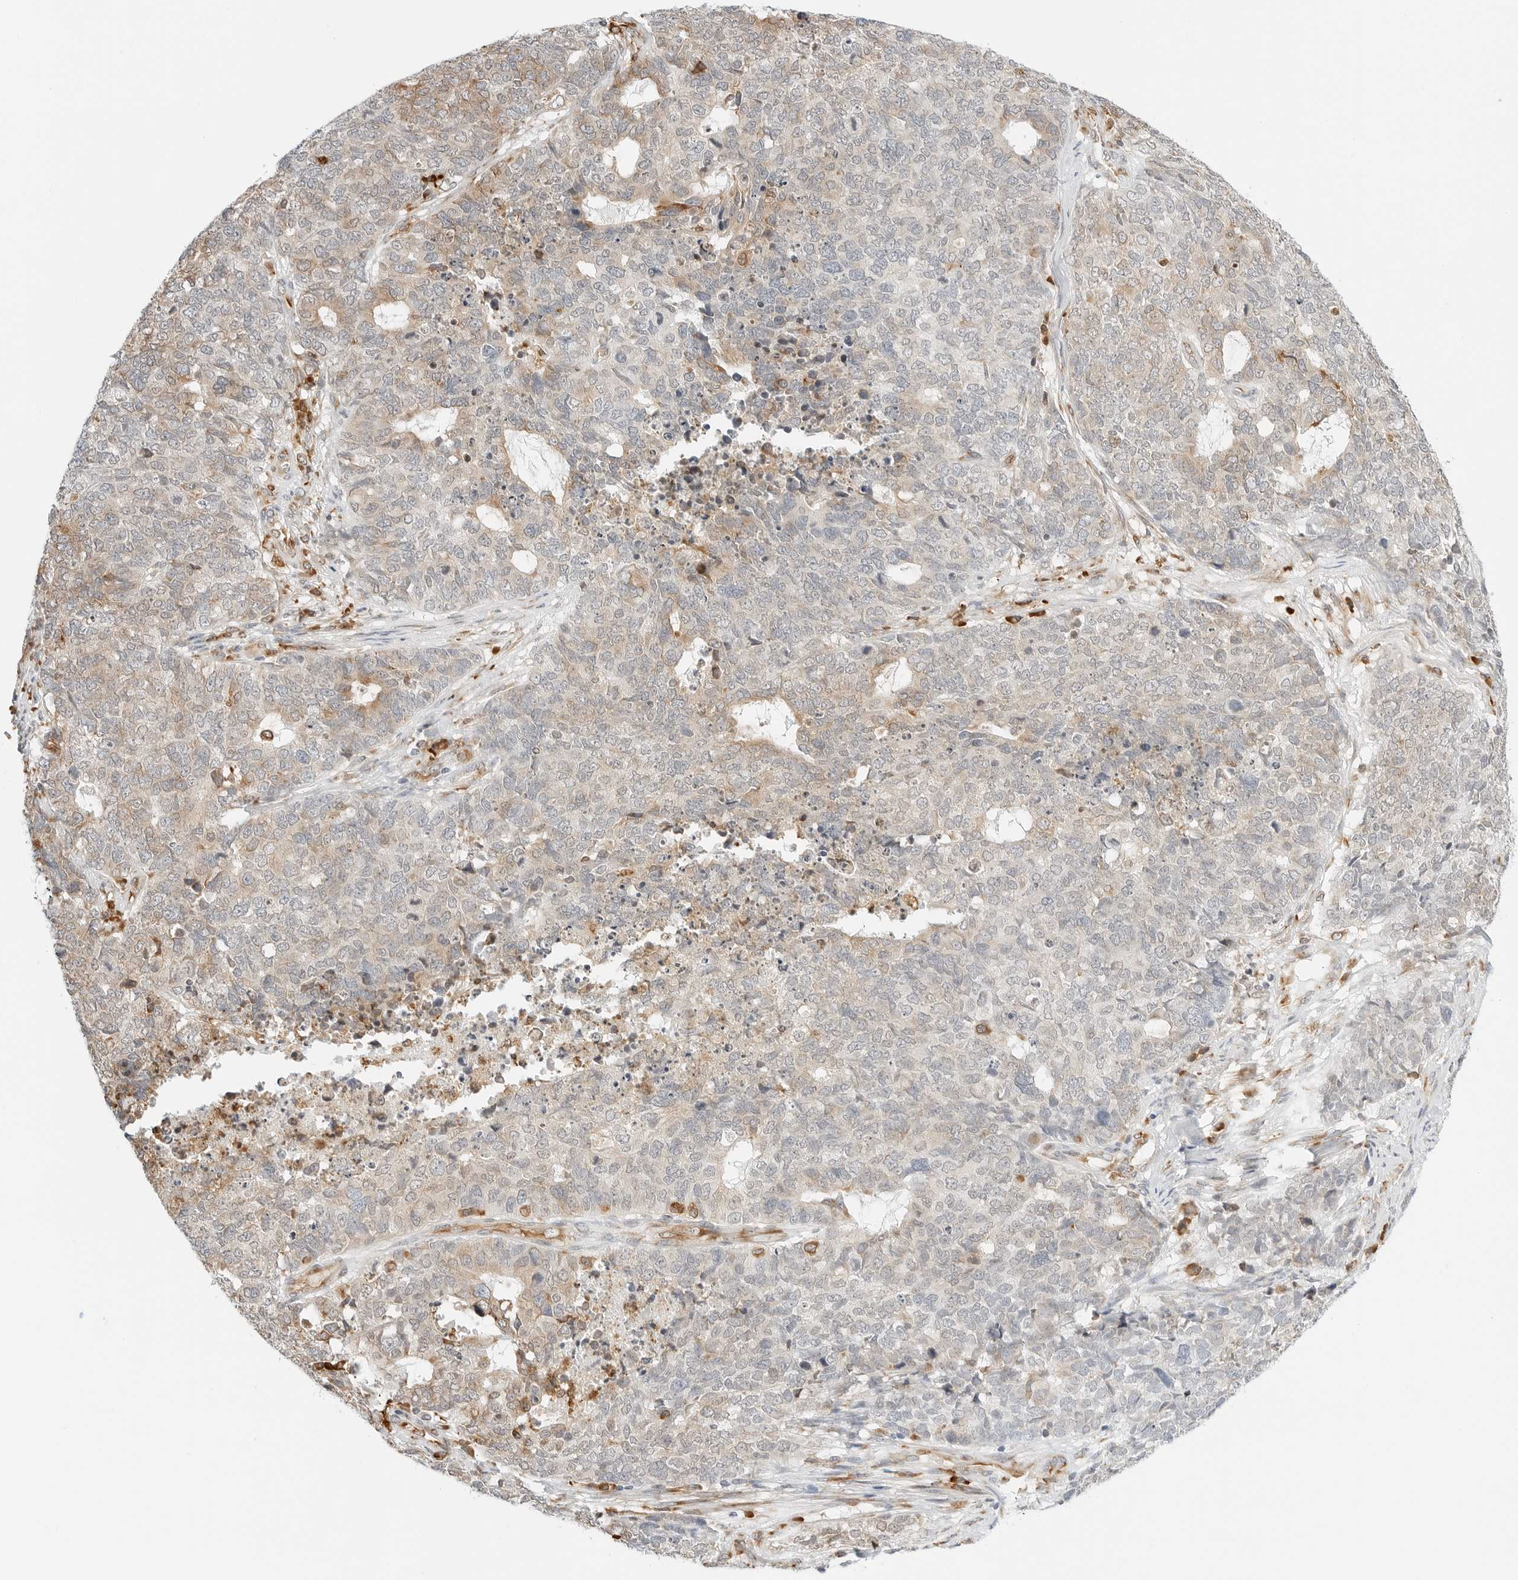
{"staining": {"intensity": "weak", "quantity": "<25%", "location": "cytoplasmic/membranous"}, "tissue": "cervical cancer", "cell_type": "Tumor cells", "image_type": "cancer", "snomed": [{"axis": "morphology", "description": "Squamous cell carcinoma, NOS"}, {"axis": "topography", "description": "Cervix"}], "caption": "Protein analysis of cervical squamous cell carcinoma exhibits no significant expression in tumor cells.", "gene": "THEM4", "patient": {"sex": "female", "age": 63}}